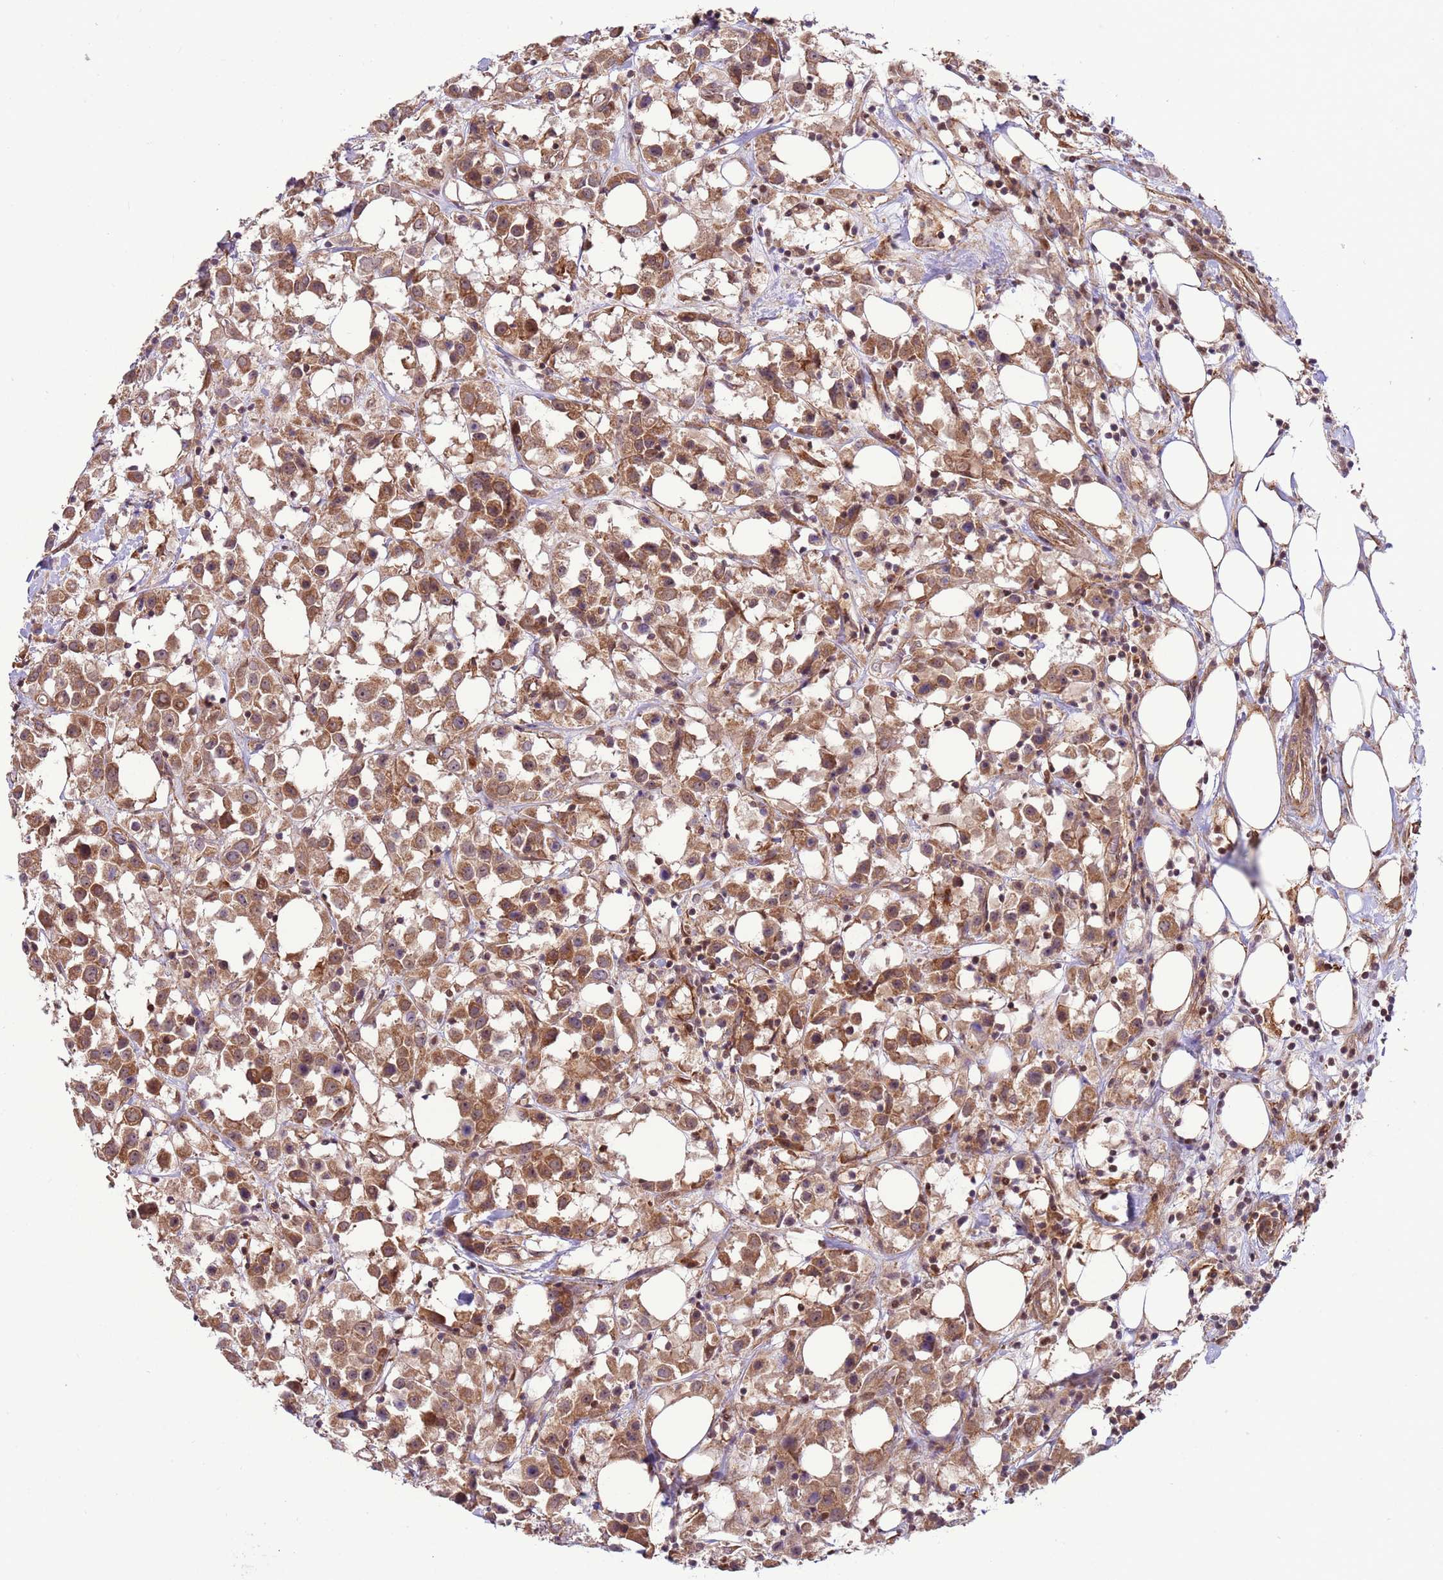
{"staining": {"intensity": "strong", "quantity": ">75%", "location": "cytoplasmic/membranous"}, "tissue": "breast cancer", "cell_type": "Tumor cells", "image_type": "cancer", "snomed": [{"axis": "morphology", "description": "Duct carcinoma"}, {"axis": "topography", "description": "Breast"}], "caption": "High-magnification brightfield microscopy of breast cancer (intraductal carcinoma) stained with DAB (brown) and counterstained with hematoxylin (blue). tumor cells exhibit strong cytoplasmic/membranous staining is present in about>75% of cells.", "gene": "DCAF4", "patient": {"sex": "female", "age": 61}}